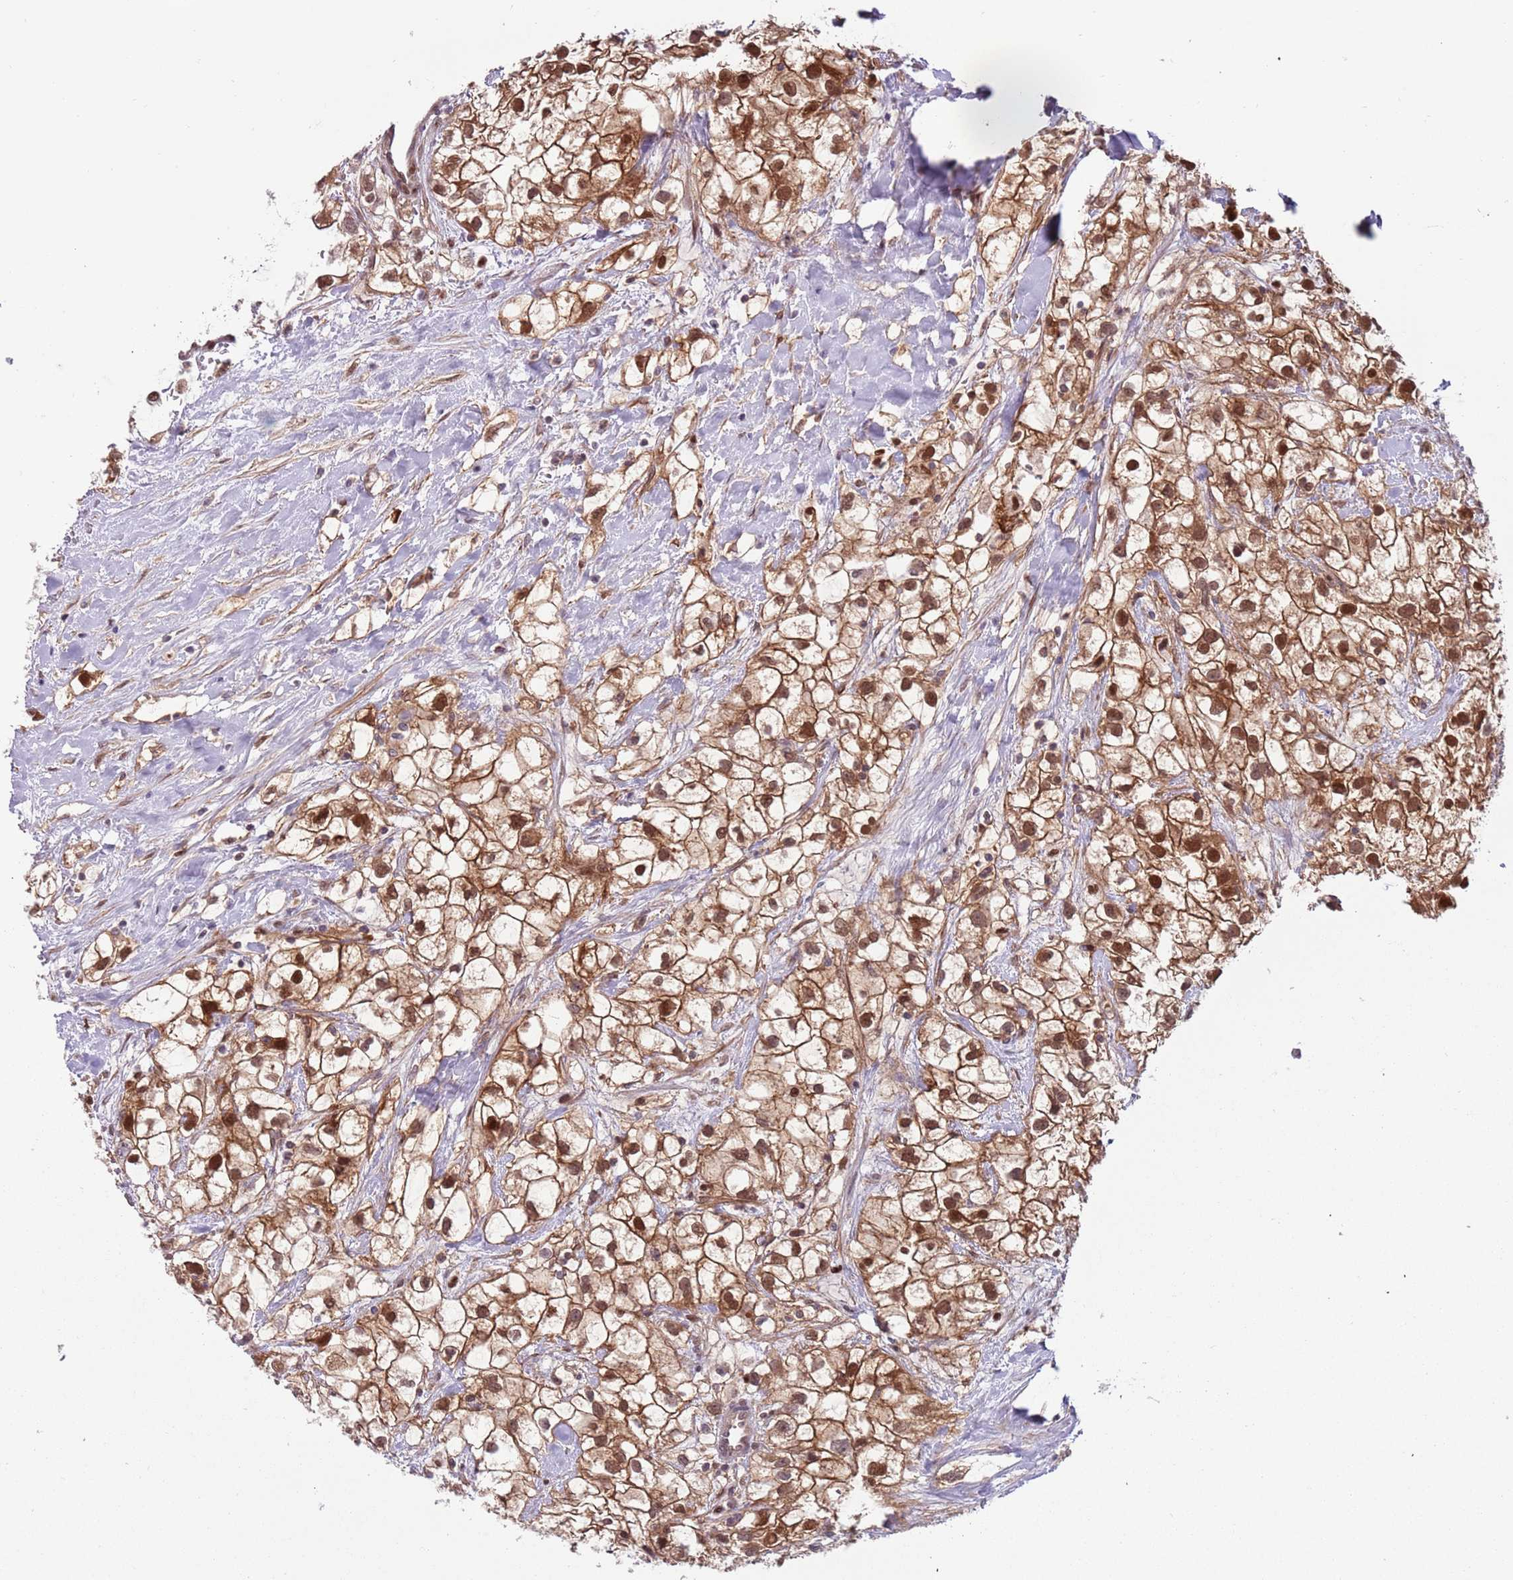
{"staining": {"intensity": "strong", "quantity": ">75%", "location": "cytoplasmic/membranous,nuclear"}, "tissue": "renal cancer", "cell_type": "Tumor cells", "image_type": "cancer", "snomed": [{"axis": "morphology", "description": "Adenocarcinoma, NOS"}, {"axis": "topography", "description": "Kidney"}], "caption": "Protein staining by immunohistochemistry displays strong cytoplasmic/membranous and nuclear positivity in approximately >75% of tumor cells in renal adenocarcinoma.", "gene": "RMND5B", "patient": {"sex": "male", "age": 59}}